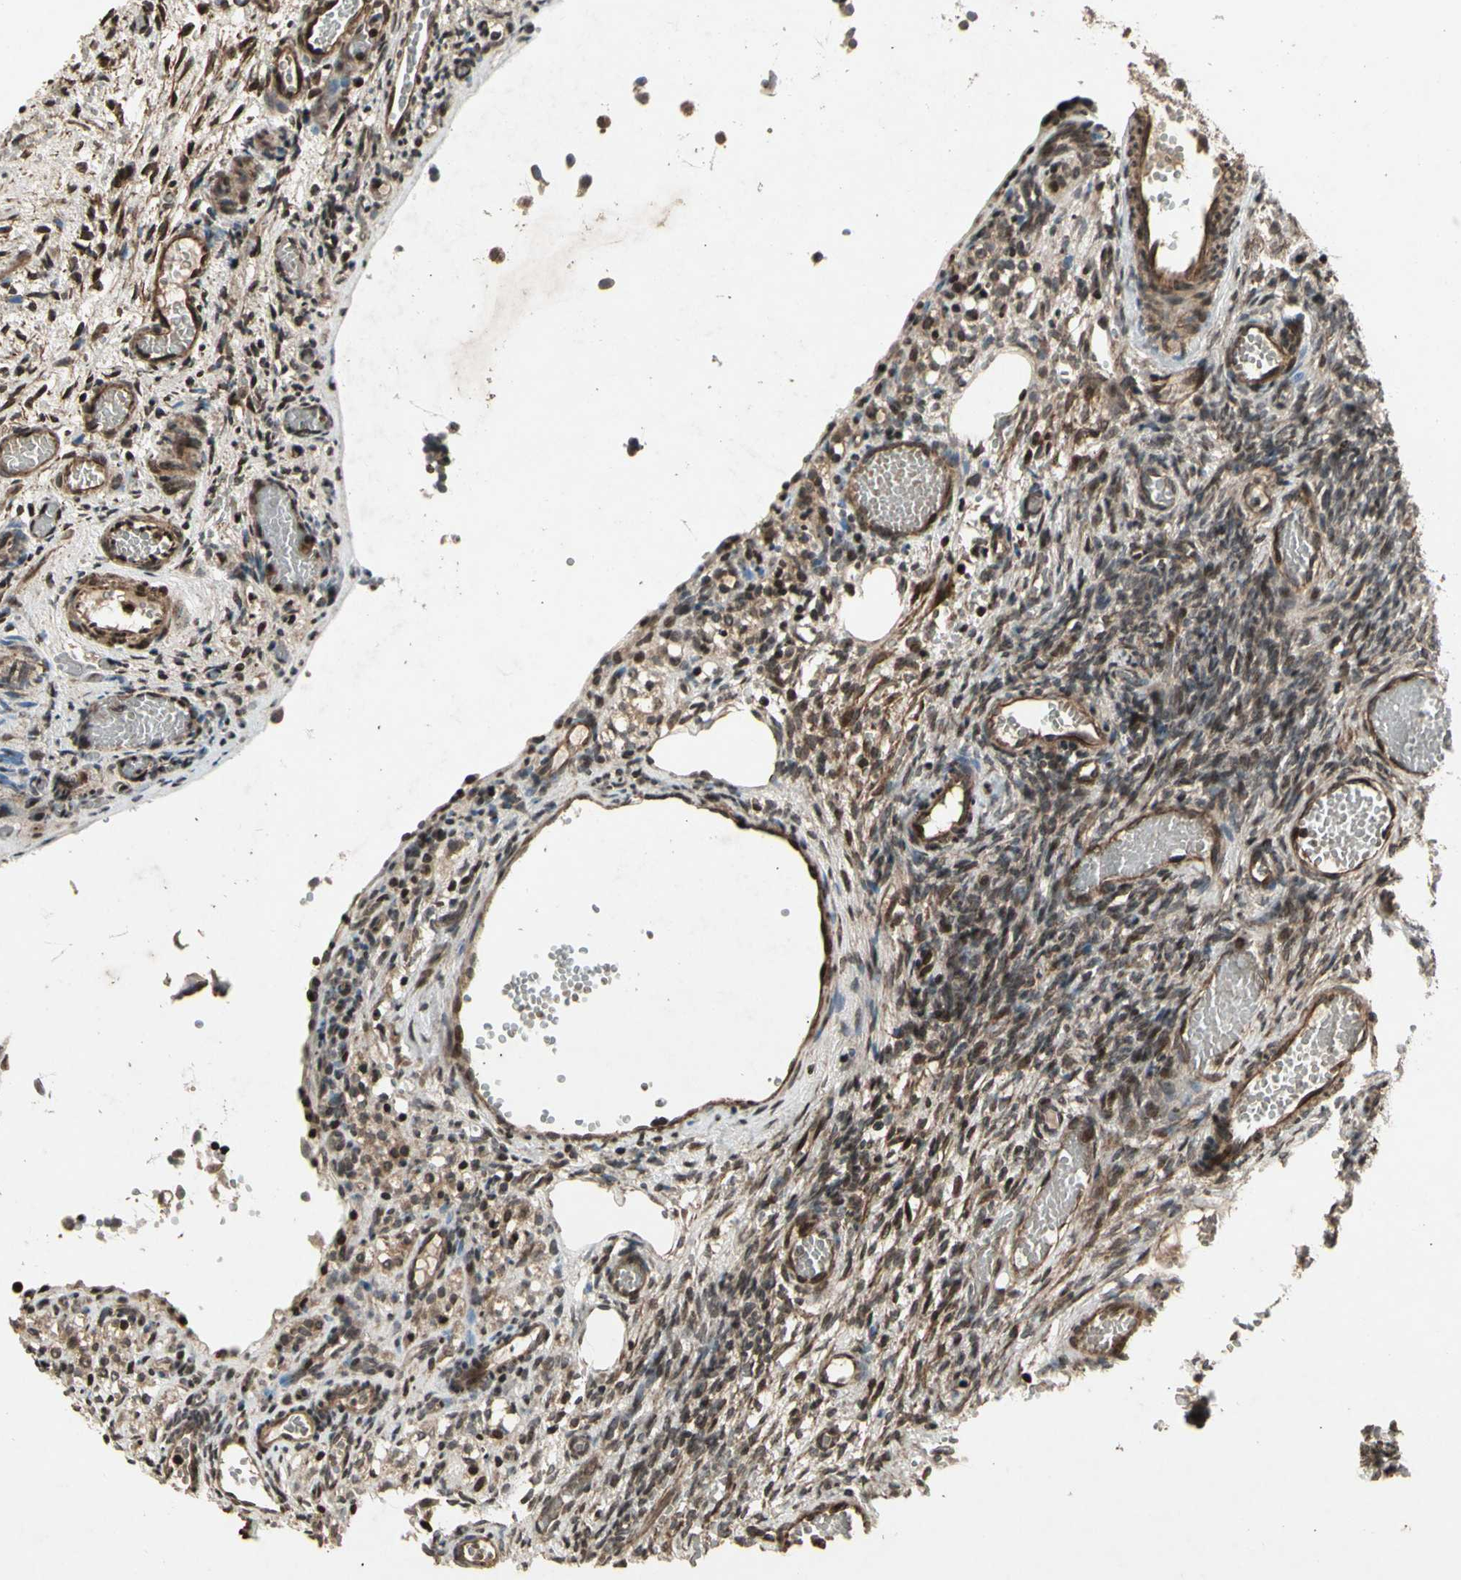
{"staining": {"intensity": "weak", "quantity": ">75%", "location": "cytoplasmic/membranous"}, "tissue": "ovary", "cell_type": "Ovarian stroma cells", "image_type": "normal", "snomed": [{"axis": "morphology", "description": "Normal tissue, NOS"}, {"axis": "topography", "description": "Ovary"}], "caption": "A high-resolution image shows IHC staining of normal ovary, which exhibits weak cytoplasmic/membranous expression in about >75% of ovarian stroma cells.", "gene": "GLRX", "patient": {"sex": "female", "age": 35}}